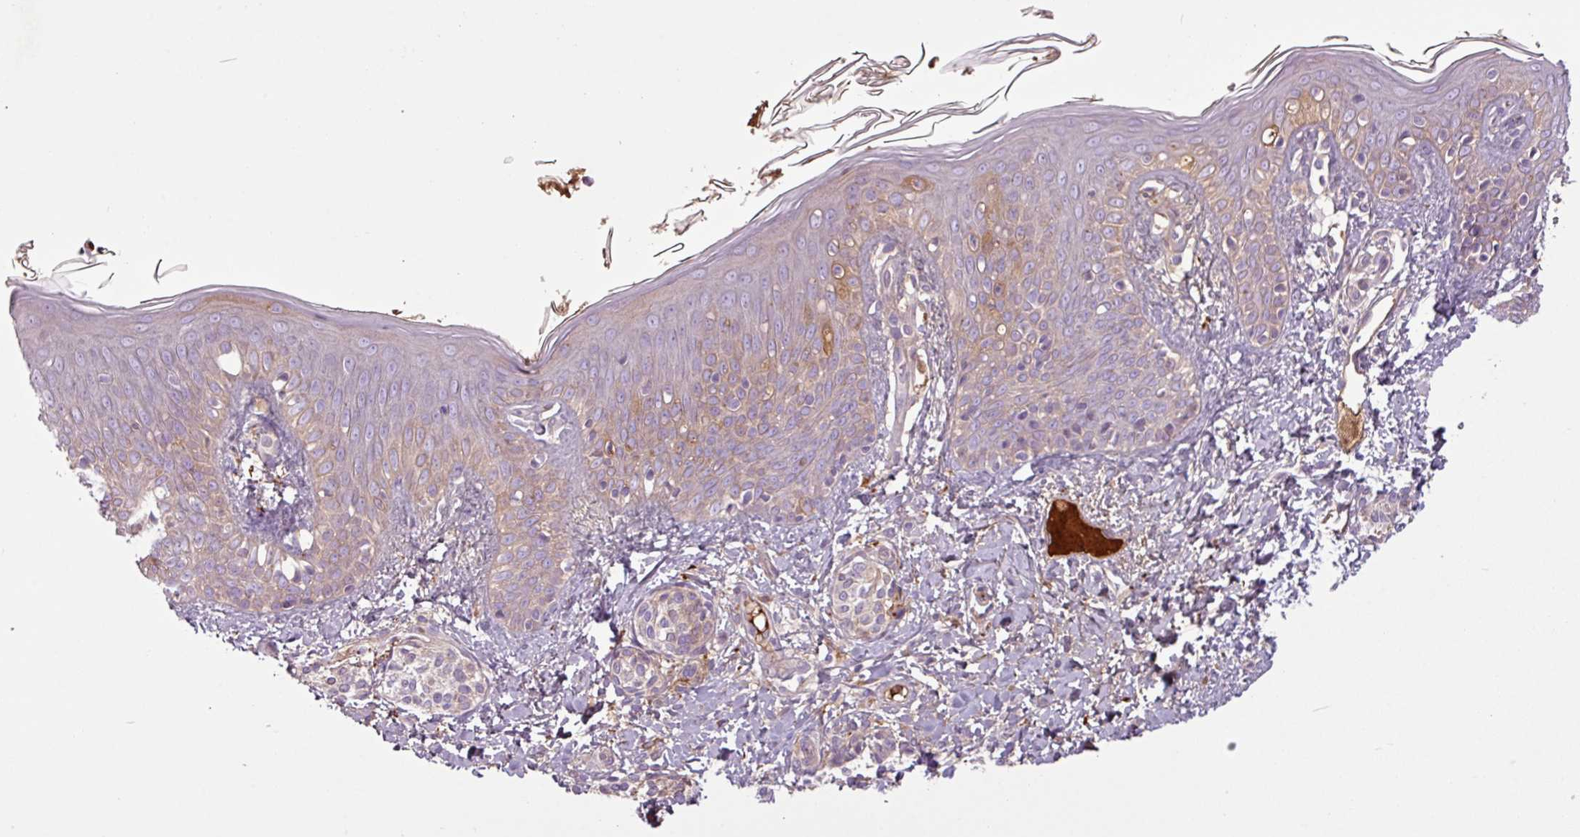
{"staining": {"intensity": "negative", "quantity": "none", "location": "none"}, "tissue": "skin", "cell_type": "Fibroblasts", "image_type": "normal", "snomed": [{"axis": "morphology", "description": "Normal tissue, NOS"}, {"axis": "topography", "description": "Skin"}], "caption": "Normal skin was stained to show a protein in brown. There is no significant positivity in fibroblasts. The staining was performed using DAB to visualize the protein expression in brown, while the nuclei were stained in blue with hematoxylin (Magnification: 20x).", "gene": "C4A", "patient": {"sex": "male", "age": 16}}